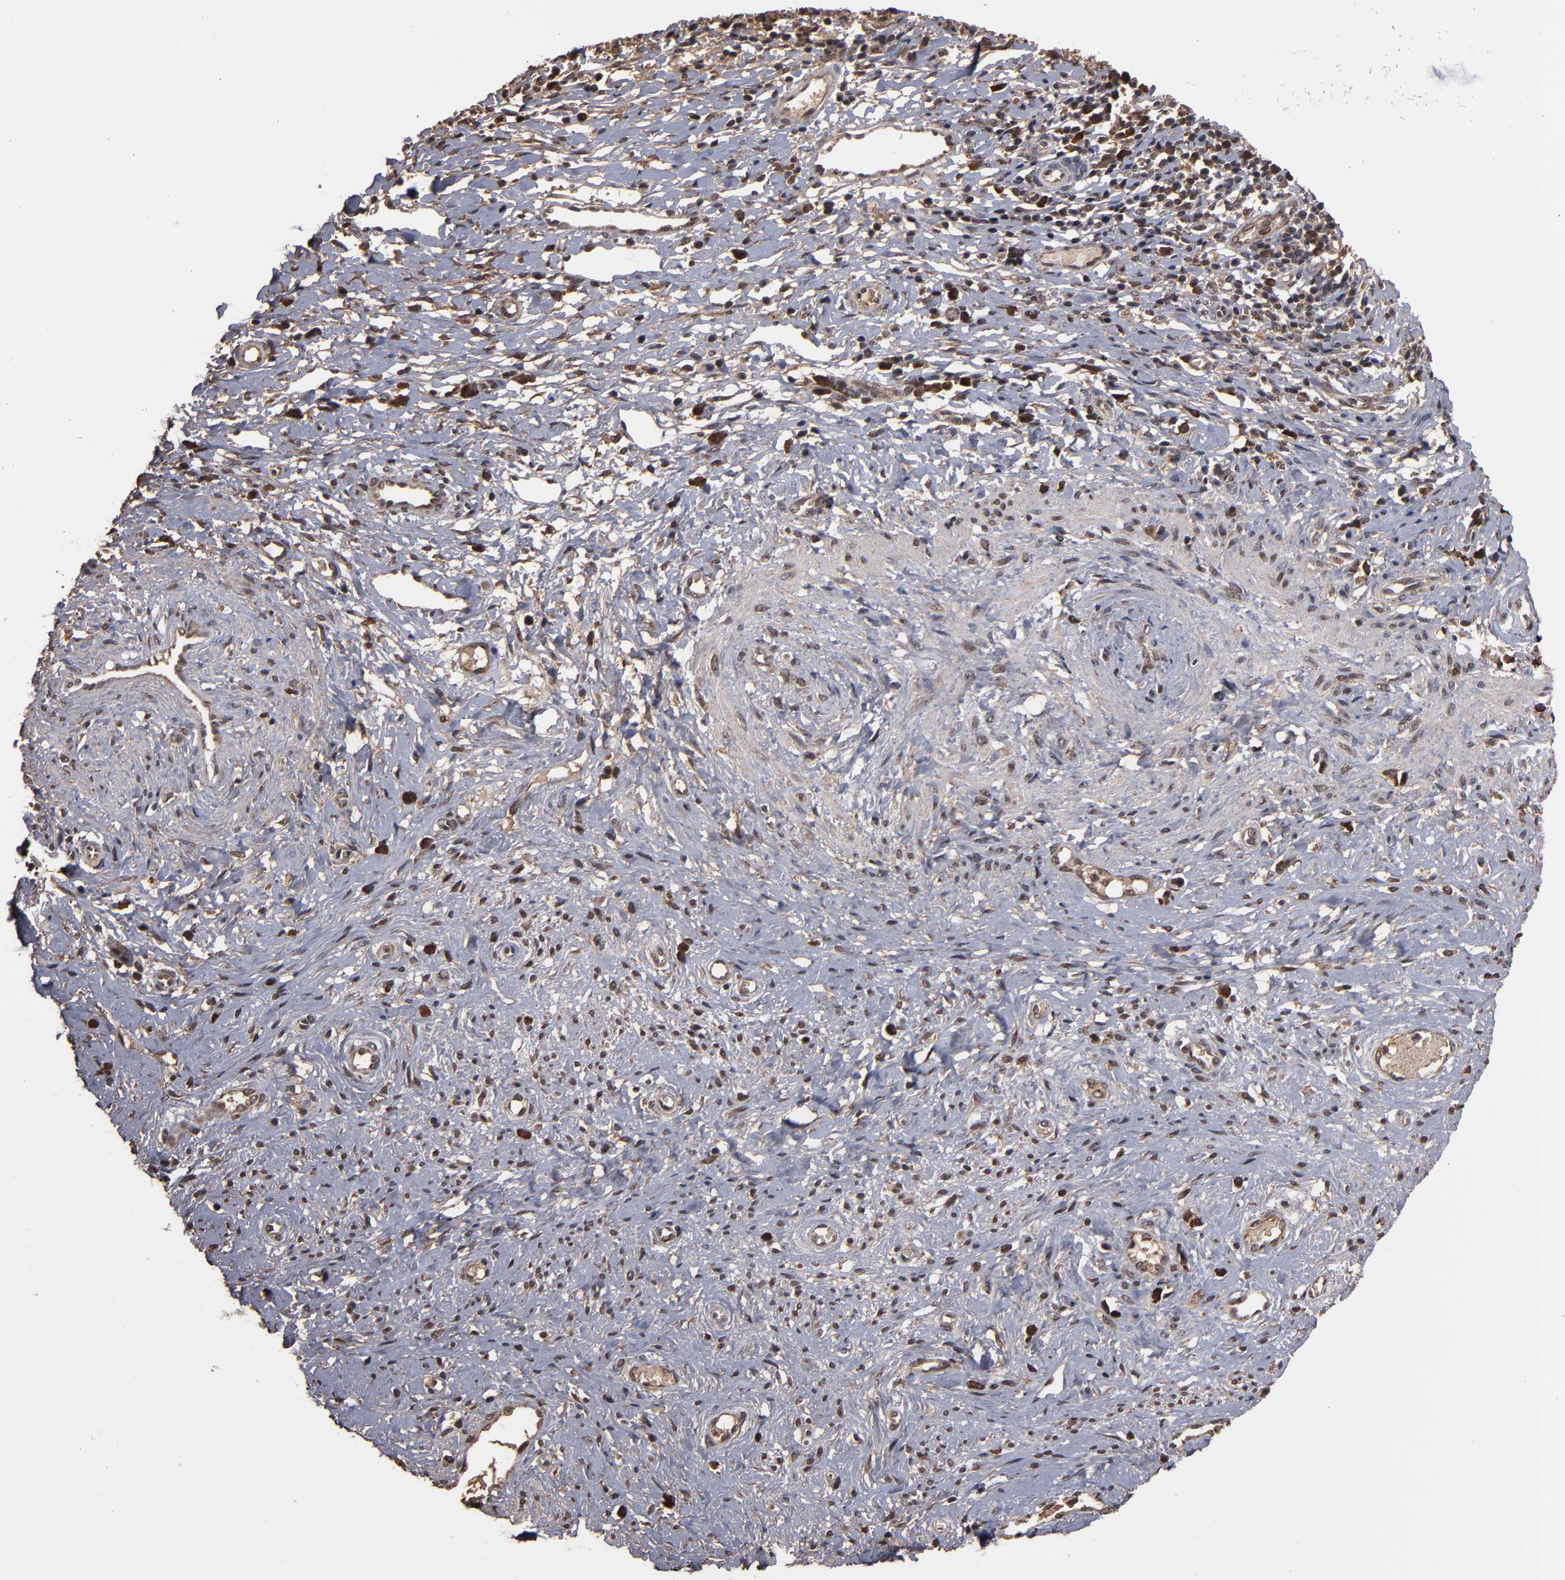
{"staining": {"intensity": "moderate", "quantity": ">75%", "location": "cytoplasmic/membranous,nuclear"}, "tissue": "cervical cancer", "cell_type": "Tumor cells", "image_type": "cancer", "snomed": [{"axis": "morphology", "description": "Normal tissue, NOS"}, {"axis": "morphology", "description": "Squamous cell carcinoma, NOS"}, {"axis": "topography", "description": "Cervix"}], "caption": "Protein staining by IHC reveals moderate cytoplasmic/membranous and nuclear positivity in approximately >75% of tumor cells in cervical squamous cell carcinoma. (DAB IHC, brown staining for protein, blue staining for nuclei).", "gene": "NXF2B", "patient": {"sex": "female", "age": 39}}